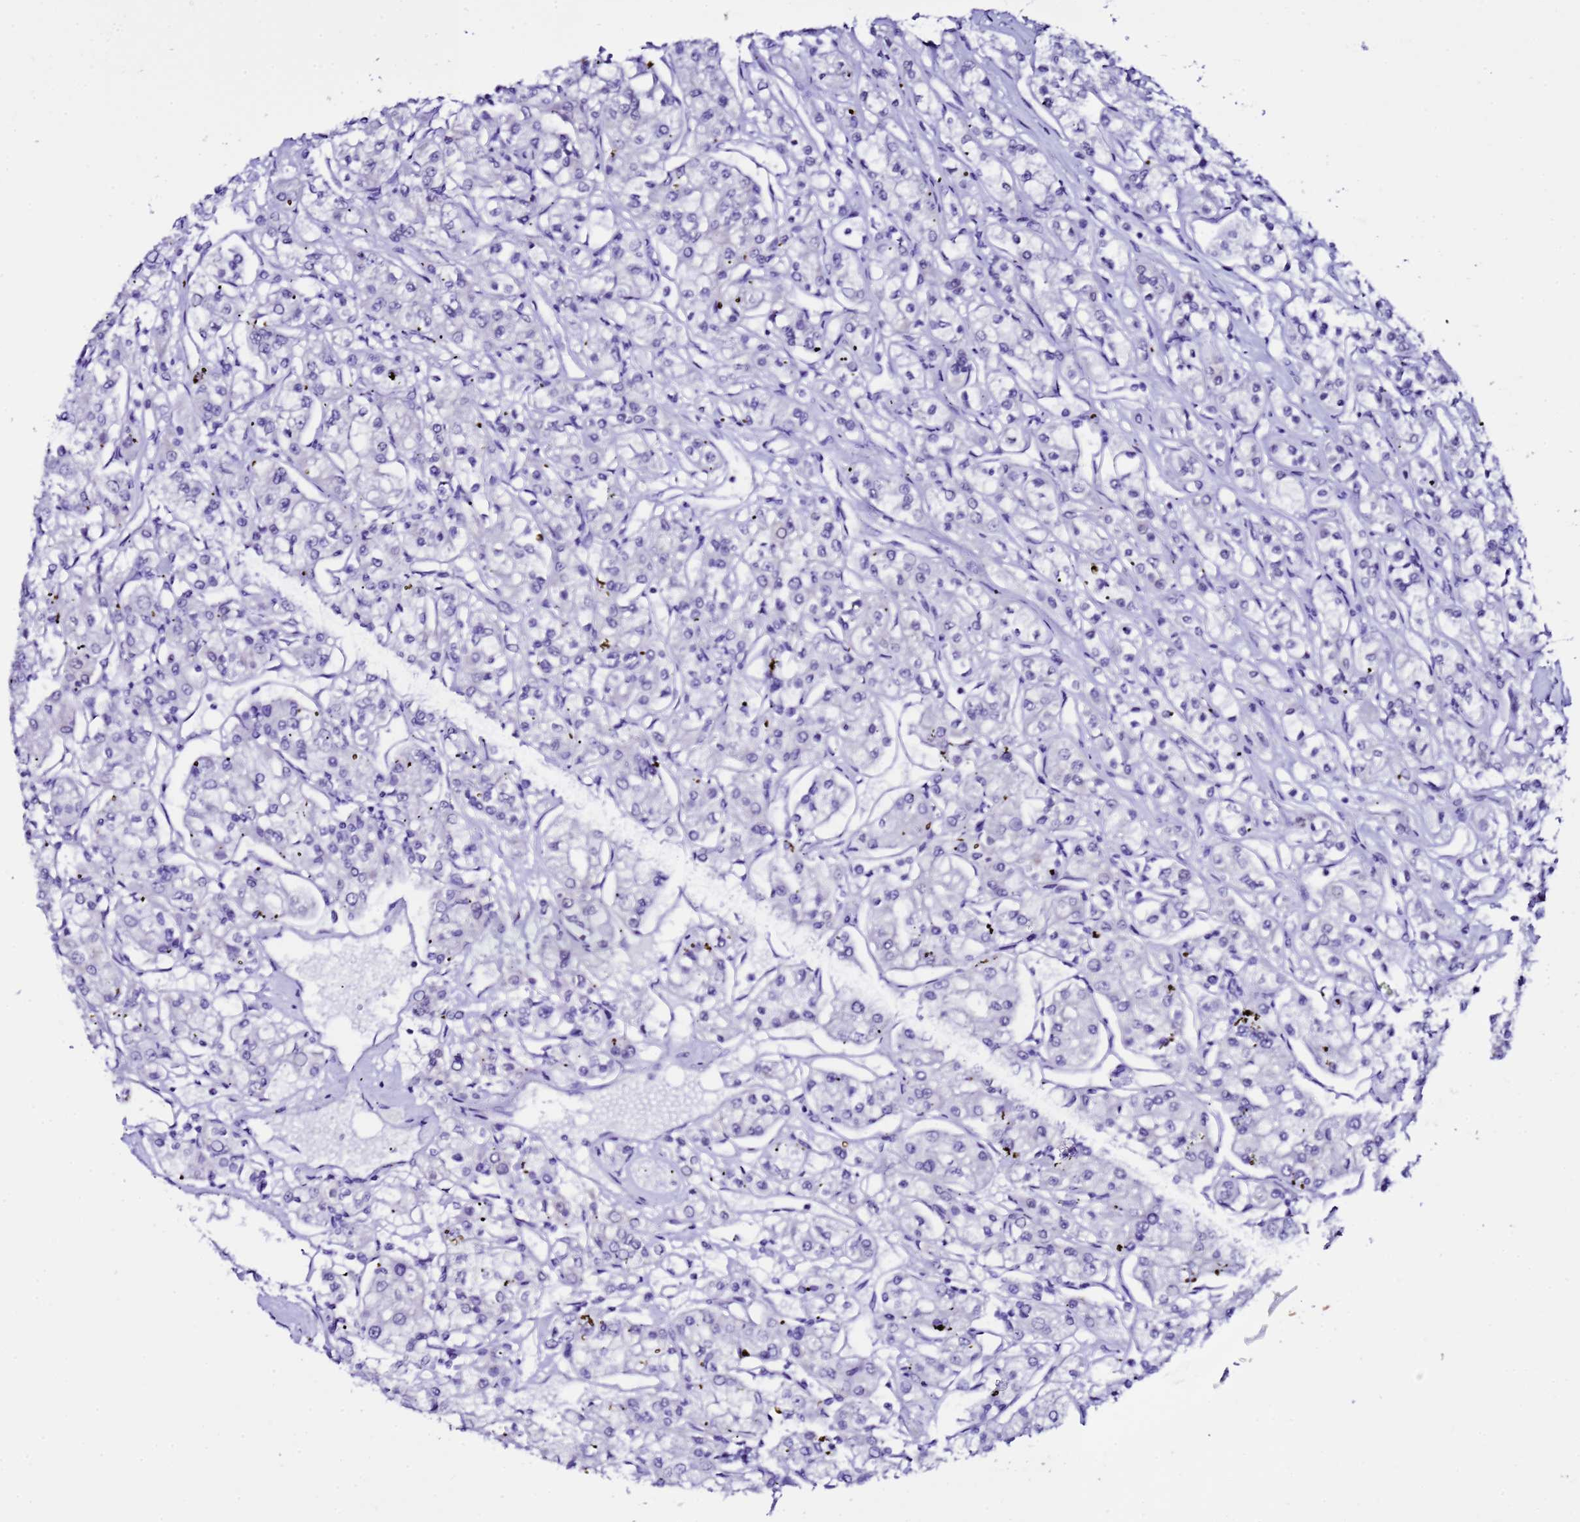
{"staining": {"intensity": "negative", "quantity": "none", "location": "none"}, "tissue": "renal cancer", "cell_type": "Tumor cells", "image_type": "cancer", "snomed": [{"axis": "morphology", "description": "Adenocarcinoma, NOS"}, {"axis": "topography", "description": "Kidney"}], "caption": "IHC photomicrograph of renal cancer stained for a protein (brown), which displays no staining in tumor cells.", "gene": "BCL7A", "patient": {"sex": "female", "age": 59}}